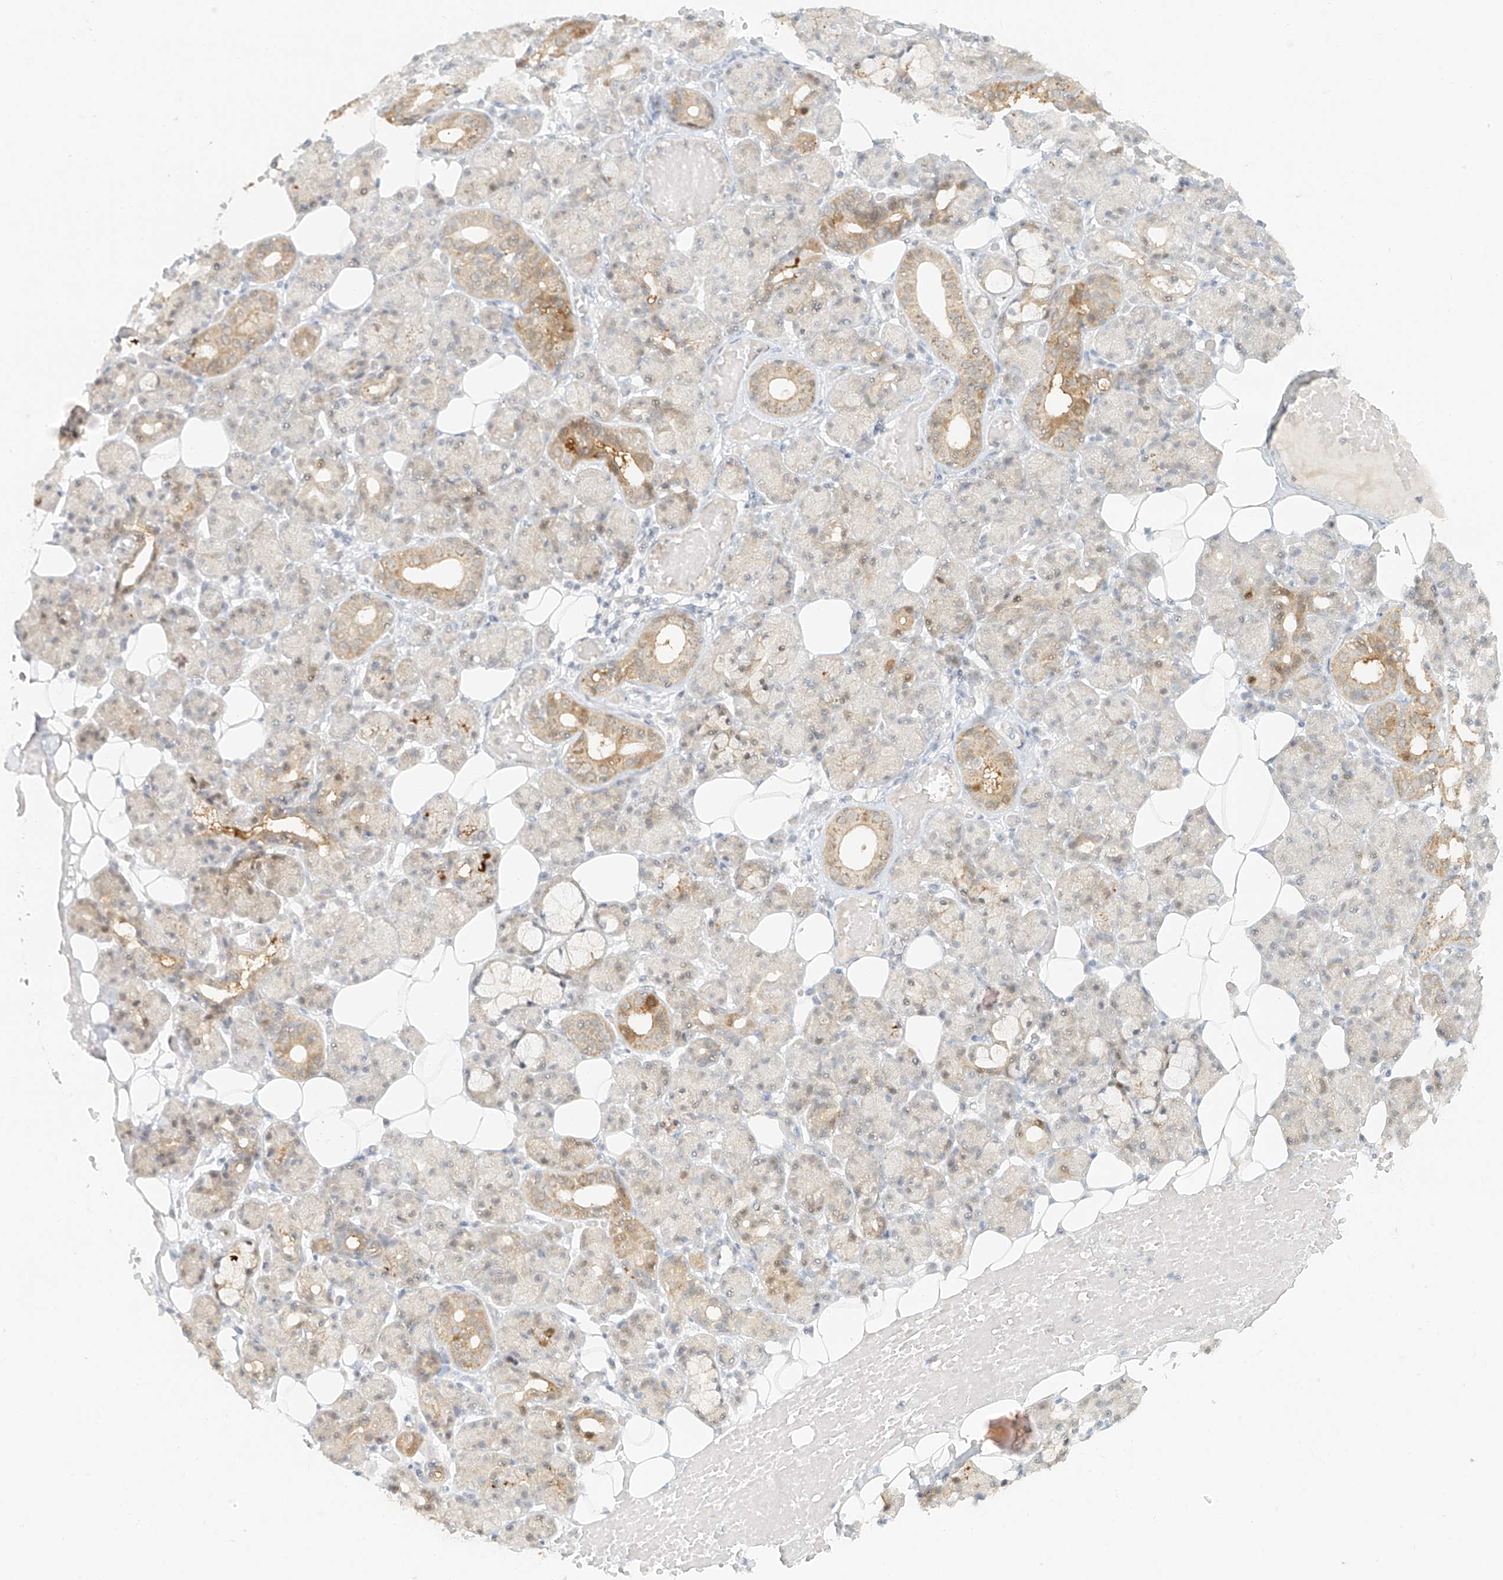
{"staining": {"intensity": "moderate", "quantity": "<25%", "location": "cytoplasmic/membranous"}, "tissue": "salivary gland", "cell_type": "Glandular cells", "image_type": "normal", "snomed": [{"axis": "morphology", "description": "Normal tissue, NOS"}, {"axis": "topography", "description": "Salivary gland"}], "caption": "DAB immunohistochemical staining of unremarkable human salivary gland exhibits moderate cytoplasmic/membranous protein staining in about <25% of glandular cells.", "gene": "MIPEP", "patient": {"sex": "male", "age": 63}}